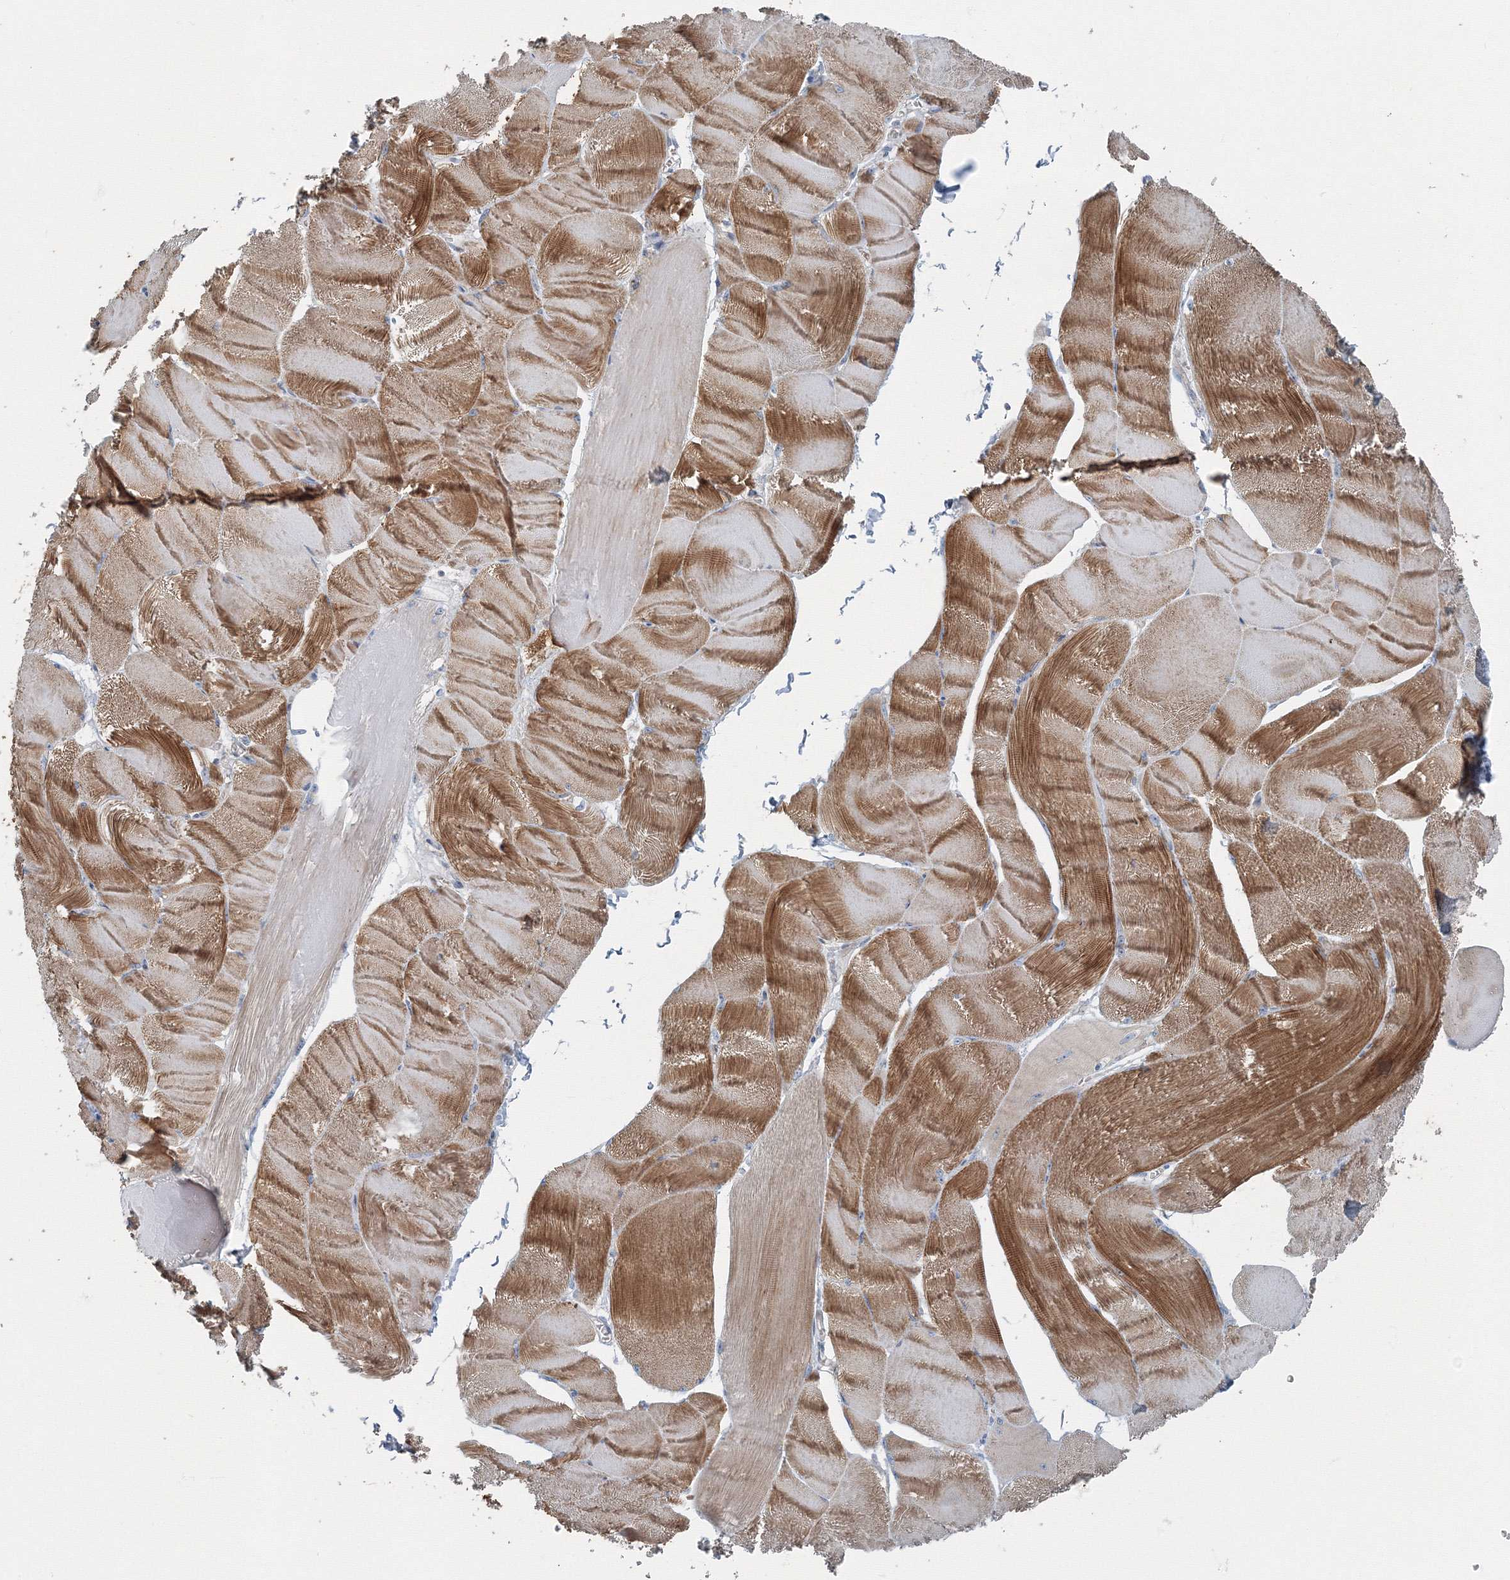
{"staining": {"intensity": "moderate", "quantity": ">75%", "location": "cytoplasmic/membranous"}, "tissue": "skeletal muscle", "cell_type": "Myocytes", "image_type": "normal", "snomed": [{"axis": "morphology", "description": "Normal tissue, NOS"}, {"axis": "morphology", "description": "Basal cell carcinoma"}, {"axis": "topography", "description": "Skeletal muscle"}], "caption": "An image of human skeletal muscle stained for a protein exhibits moderate cytoplasmic/membranous brown staining in myocytes. The staining is performed using DAB brown chromogen to label protein expression. The nuclei are counter-stained blue using hematoxylin.", "gene": "AASDH", "patient": {"sex": "female", "age": 64}}